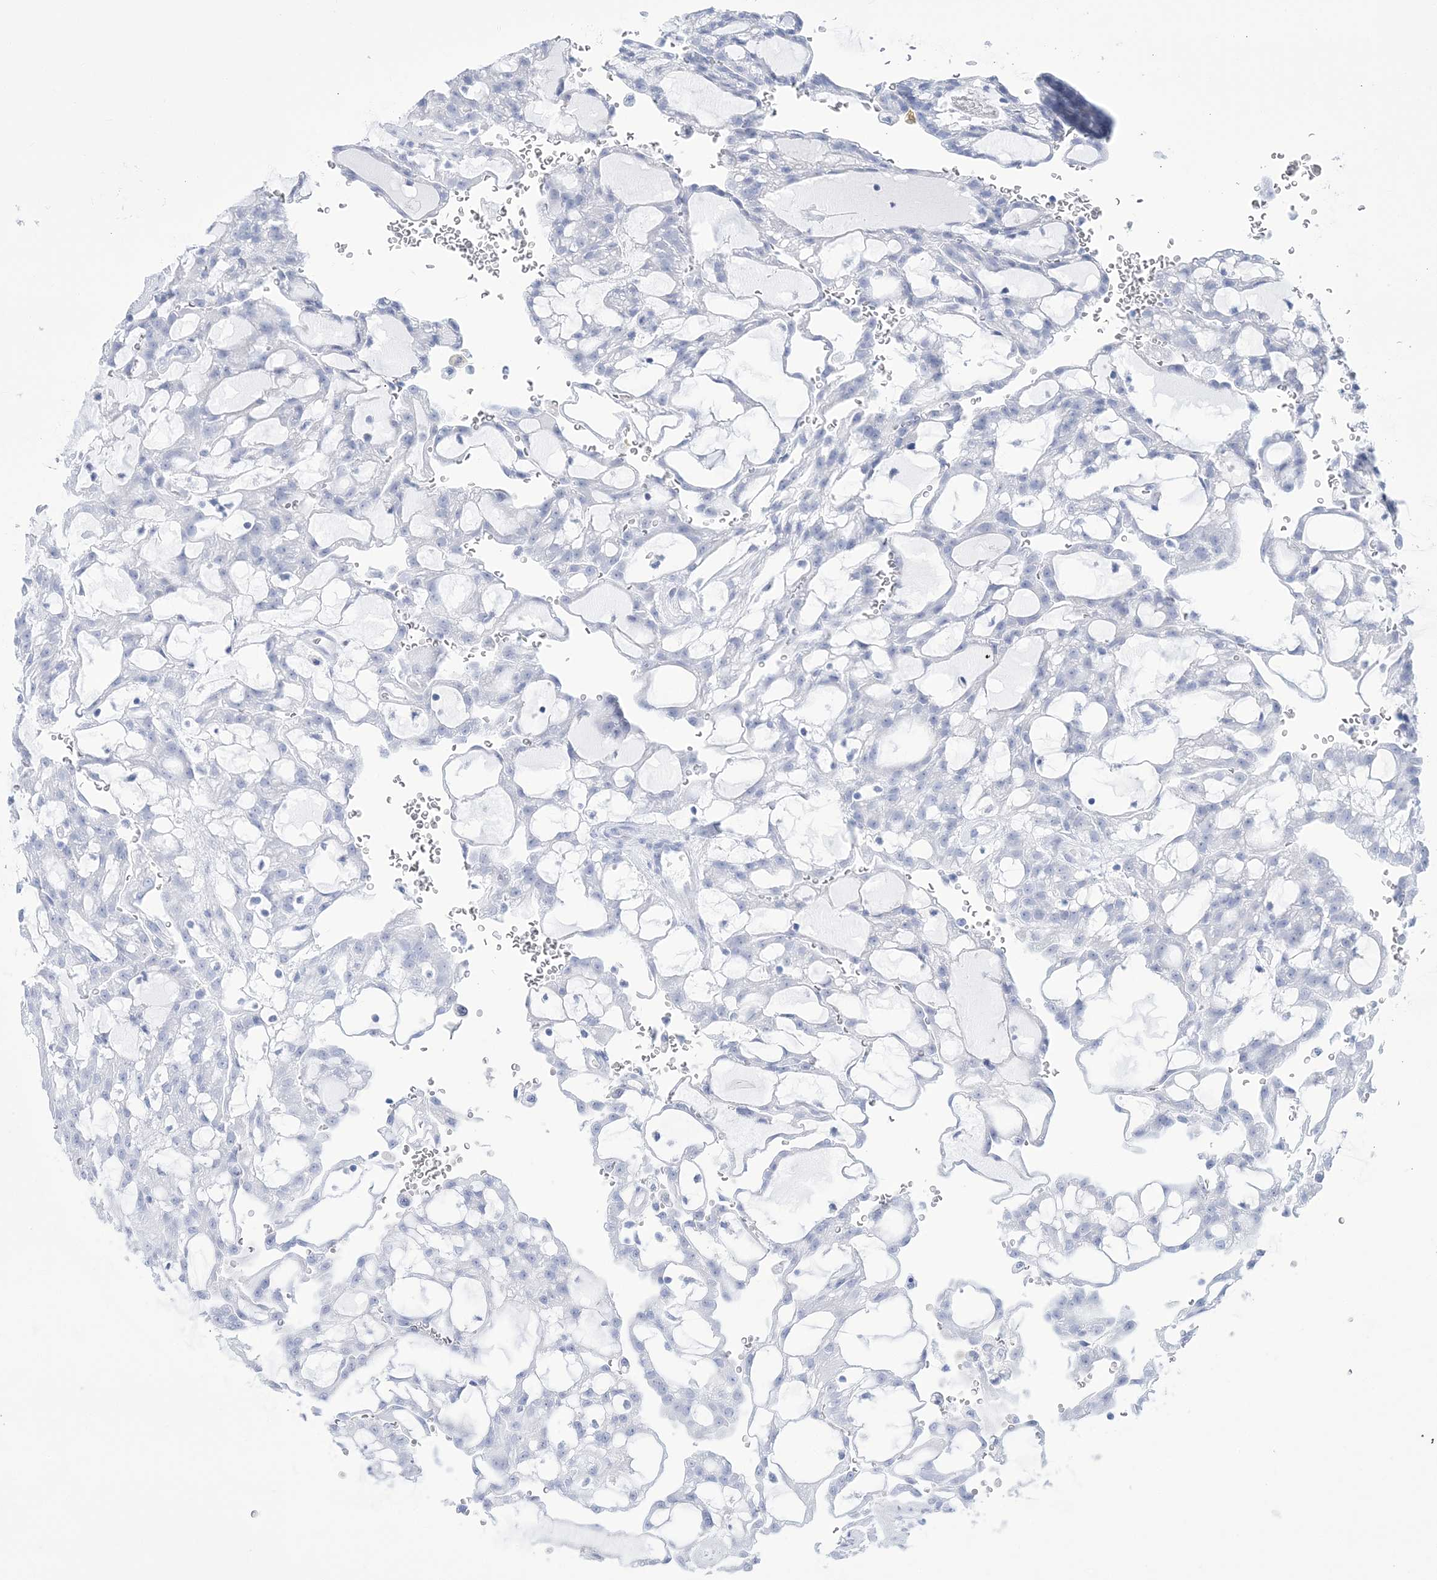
{"staining": {"intensity": "negative", "quantity": "none", "location": "none"}, "tissue": "renal cancer", "cell_type": "Tumor cells", "image_type": "cancer", "snomed": [{"axis": "morphology", "description": "Adenocarcinoma, NOS"}, {"axis": "topography", "description": "Kidney"}], "caption": "Immunohistochemistry (IHC) photomicrograph of neoplastic tissue: renal adenocarcinoma stained with DAB (3,3'-diaminobenzidine) demonstrates no significant protein staining in tumor cells.", "gene": "RBP2", "patient": {"sex": "male", "age": 63}}